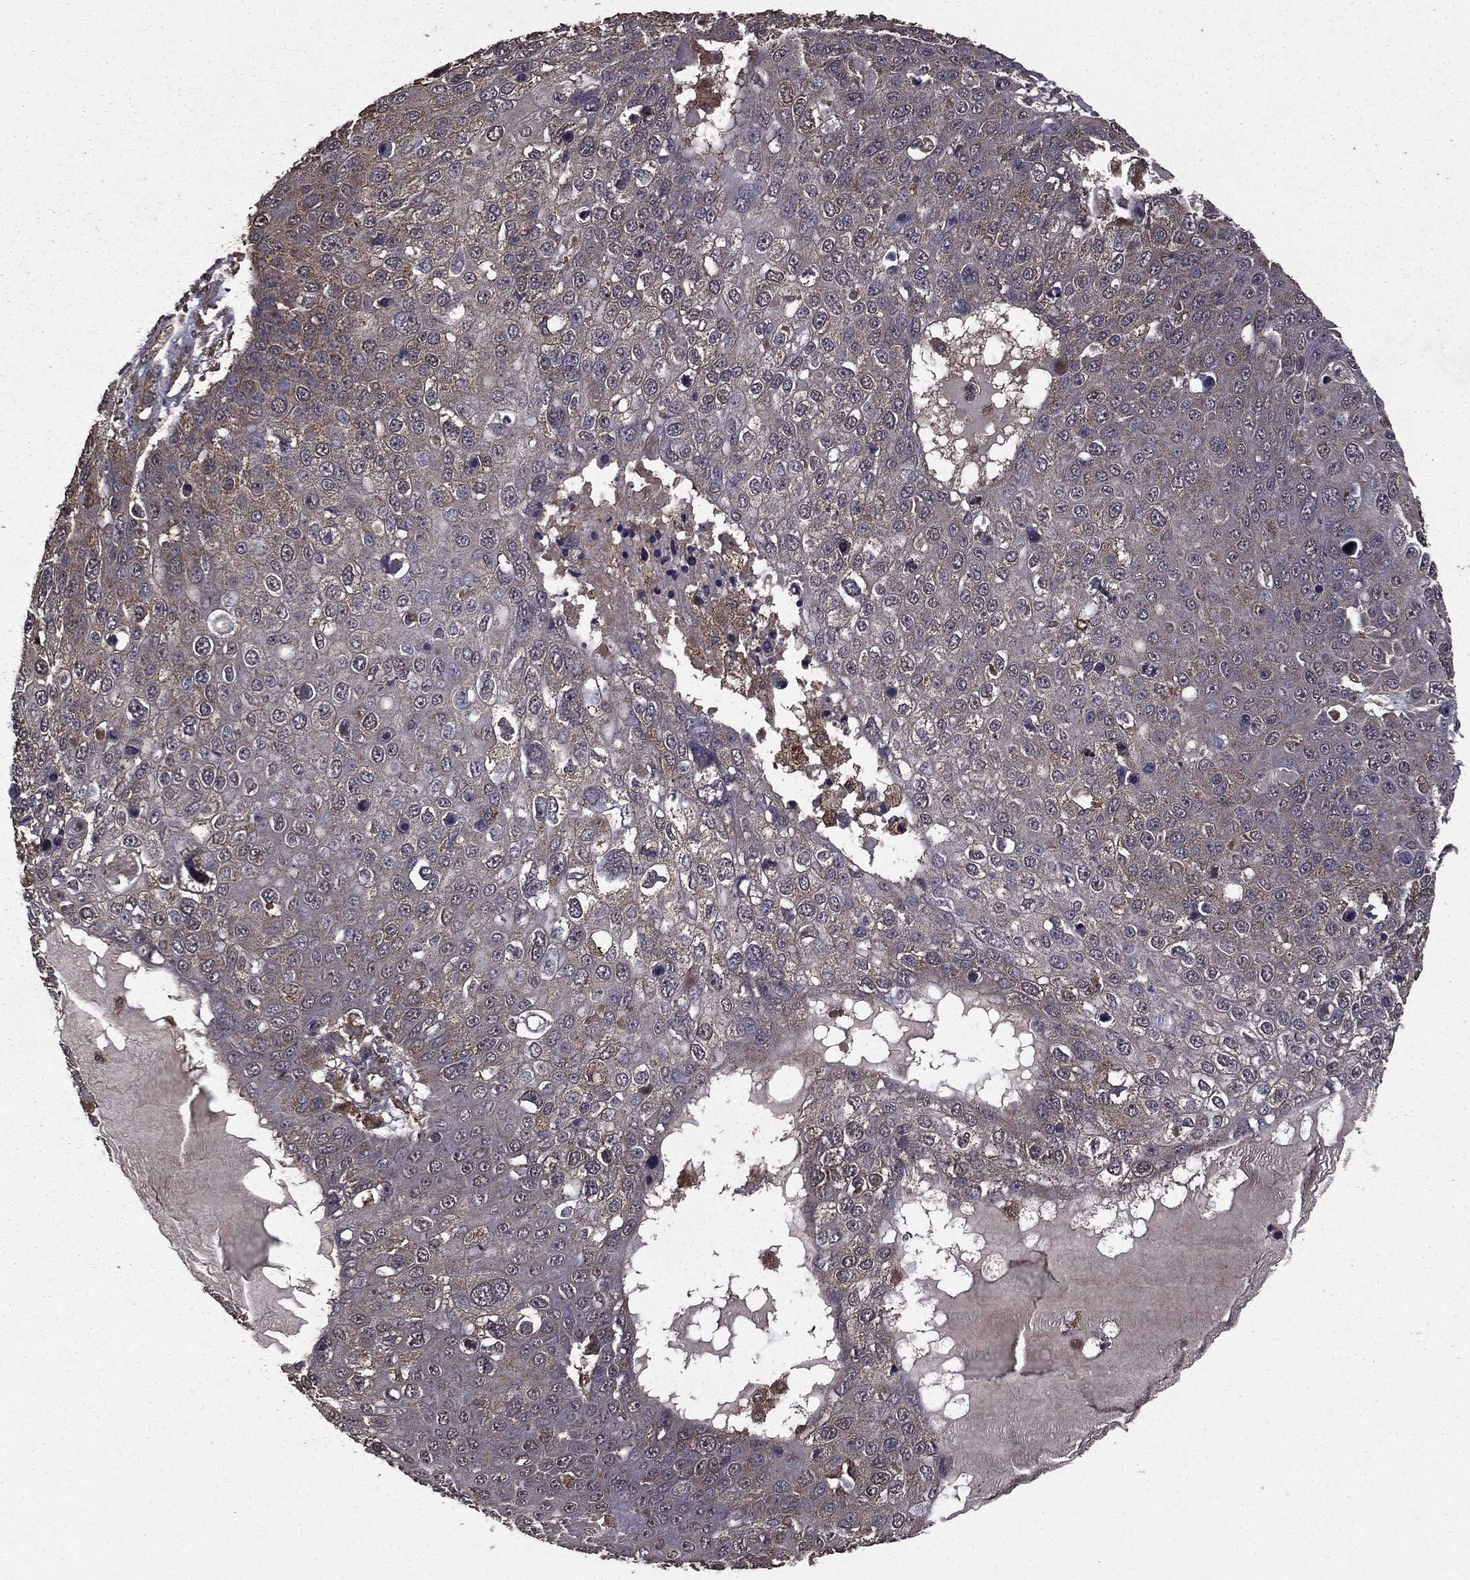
{"staining": {"intensity": "negative", "quantity": "none", "location": "none"}, "tissue": "skin cancer", "cell_type": "Tumor cells", "image_type": "cancer", "snomed": [{"axis": "morphology", "description": "Squamous cell carcinoma, NOS"}, {"axis": "topography", "description": "Skin"}], "caption": "Immunohistochemistry (IHC) of human skin cancer displays no positivity in tumor cells.", "gene": "BIRC6", "patient": {"sex": "male", "age": 71}}